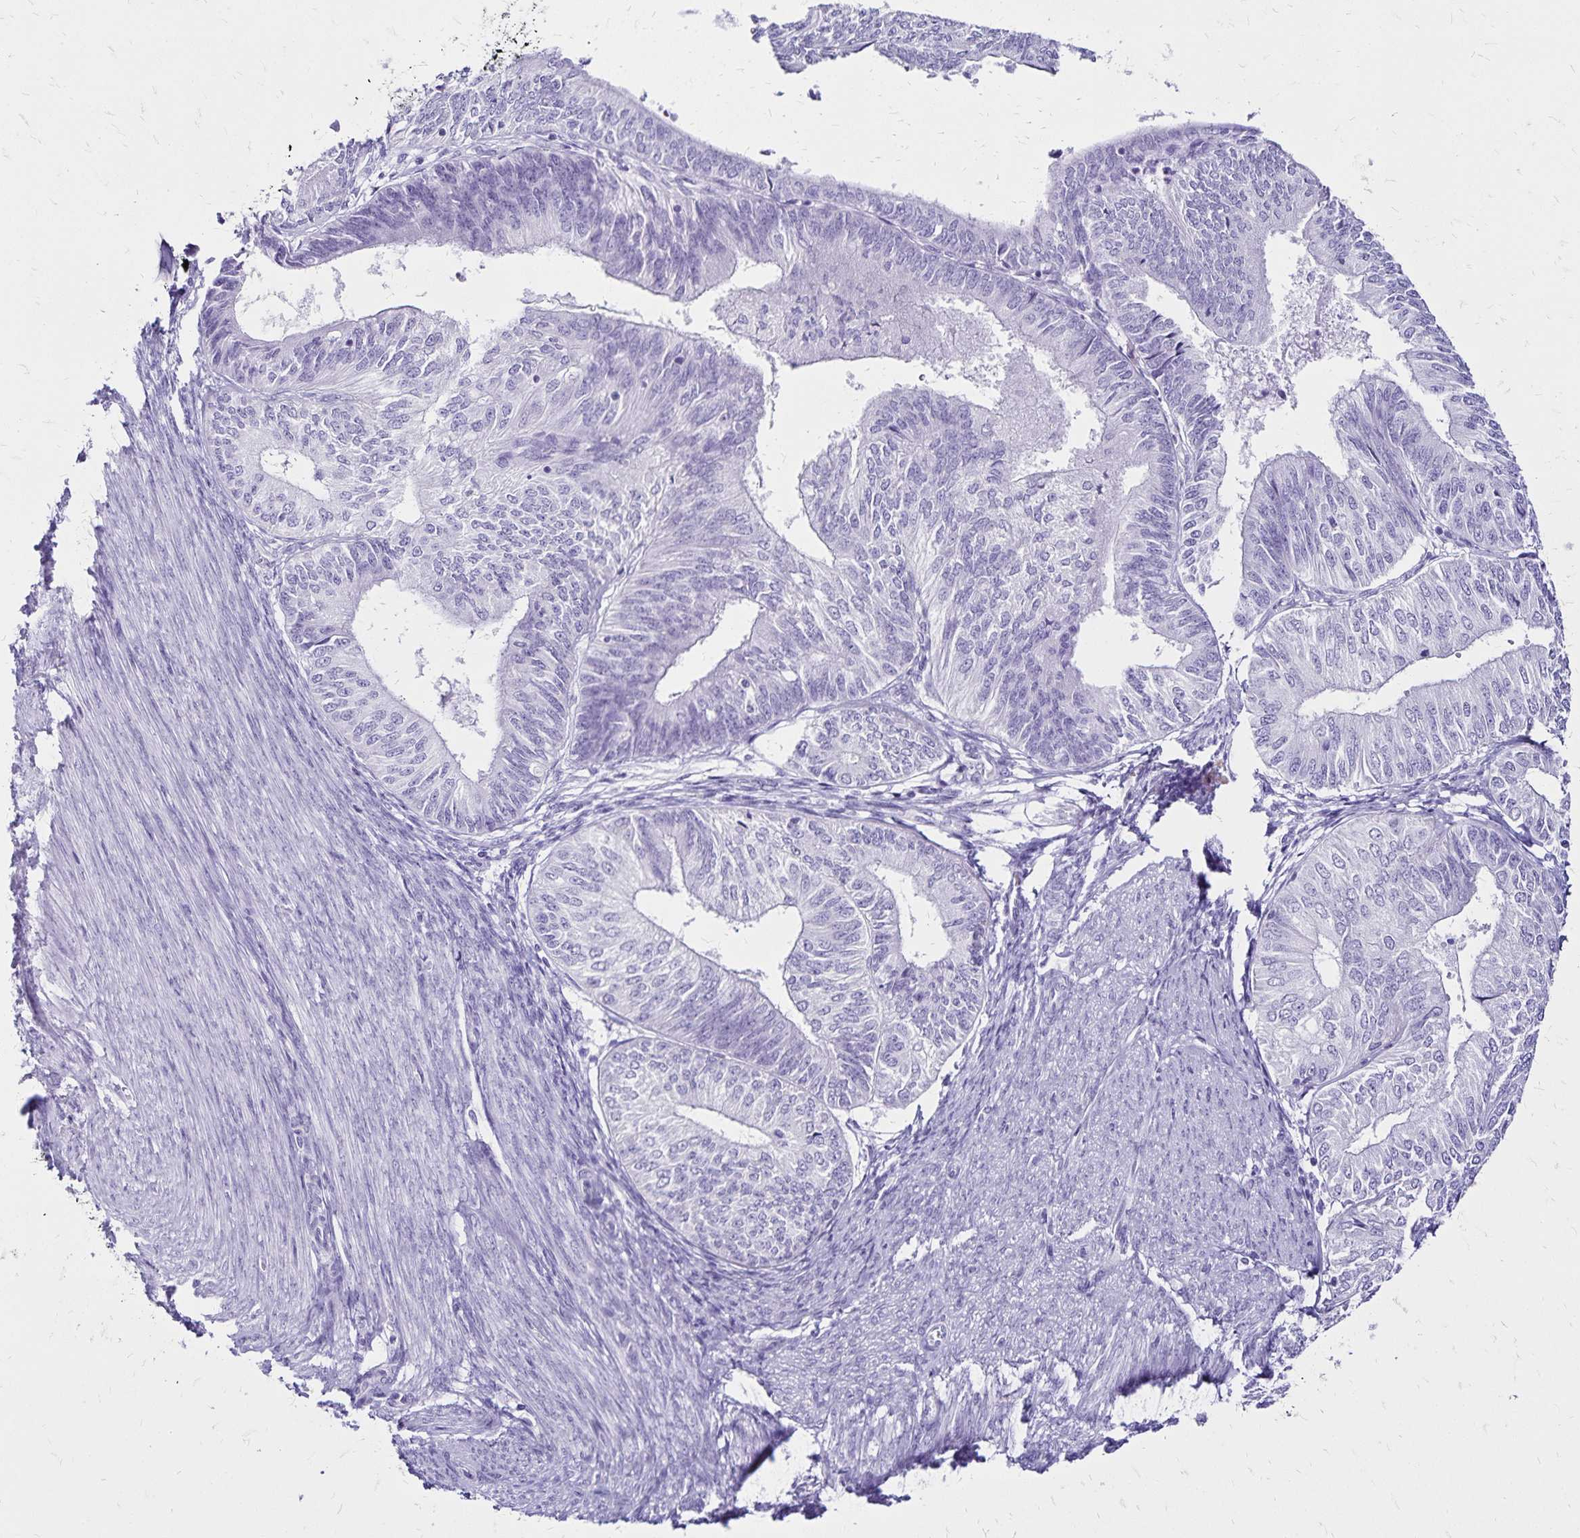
{"staining": {"intensity": "negative", "quantity": "none", "location": "none"}, "tissue": "endometrial cancer", "cell_type": "Tumor cells", "image_type": "cancer", "snomed": [{"axis": "morphology", "description": "Adenocarcinoma, NOS"}, {"axis": "topography", "description": "Endometrium"}], "caption": "High power microscopy micrograph of an immunohistochemistry image of adenocarcinoma (endometrial), revealing no significant staining in tumor cells.", "gene": "LIN28B", "patient": {"sex": "female", "age": 58}}